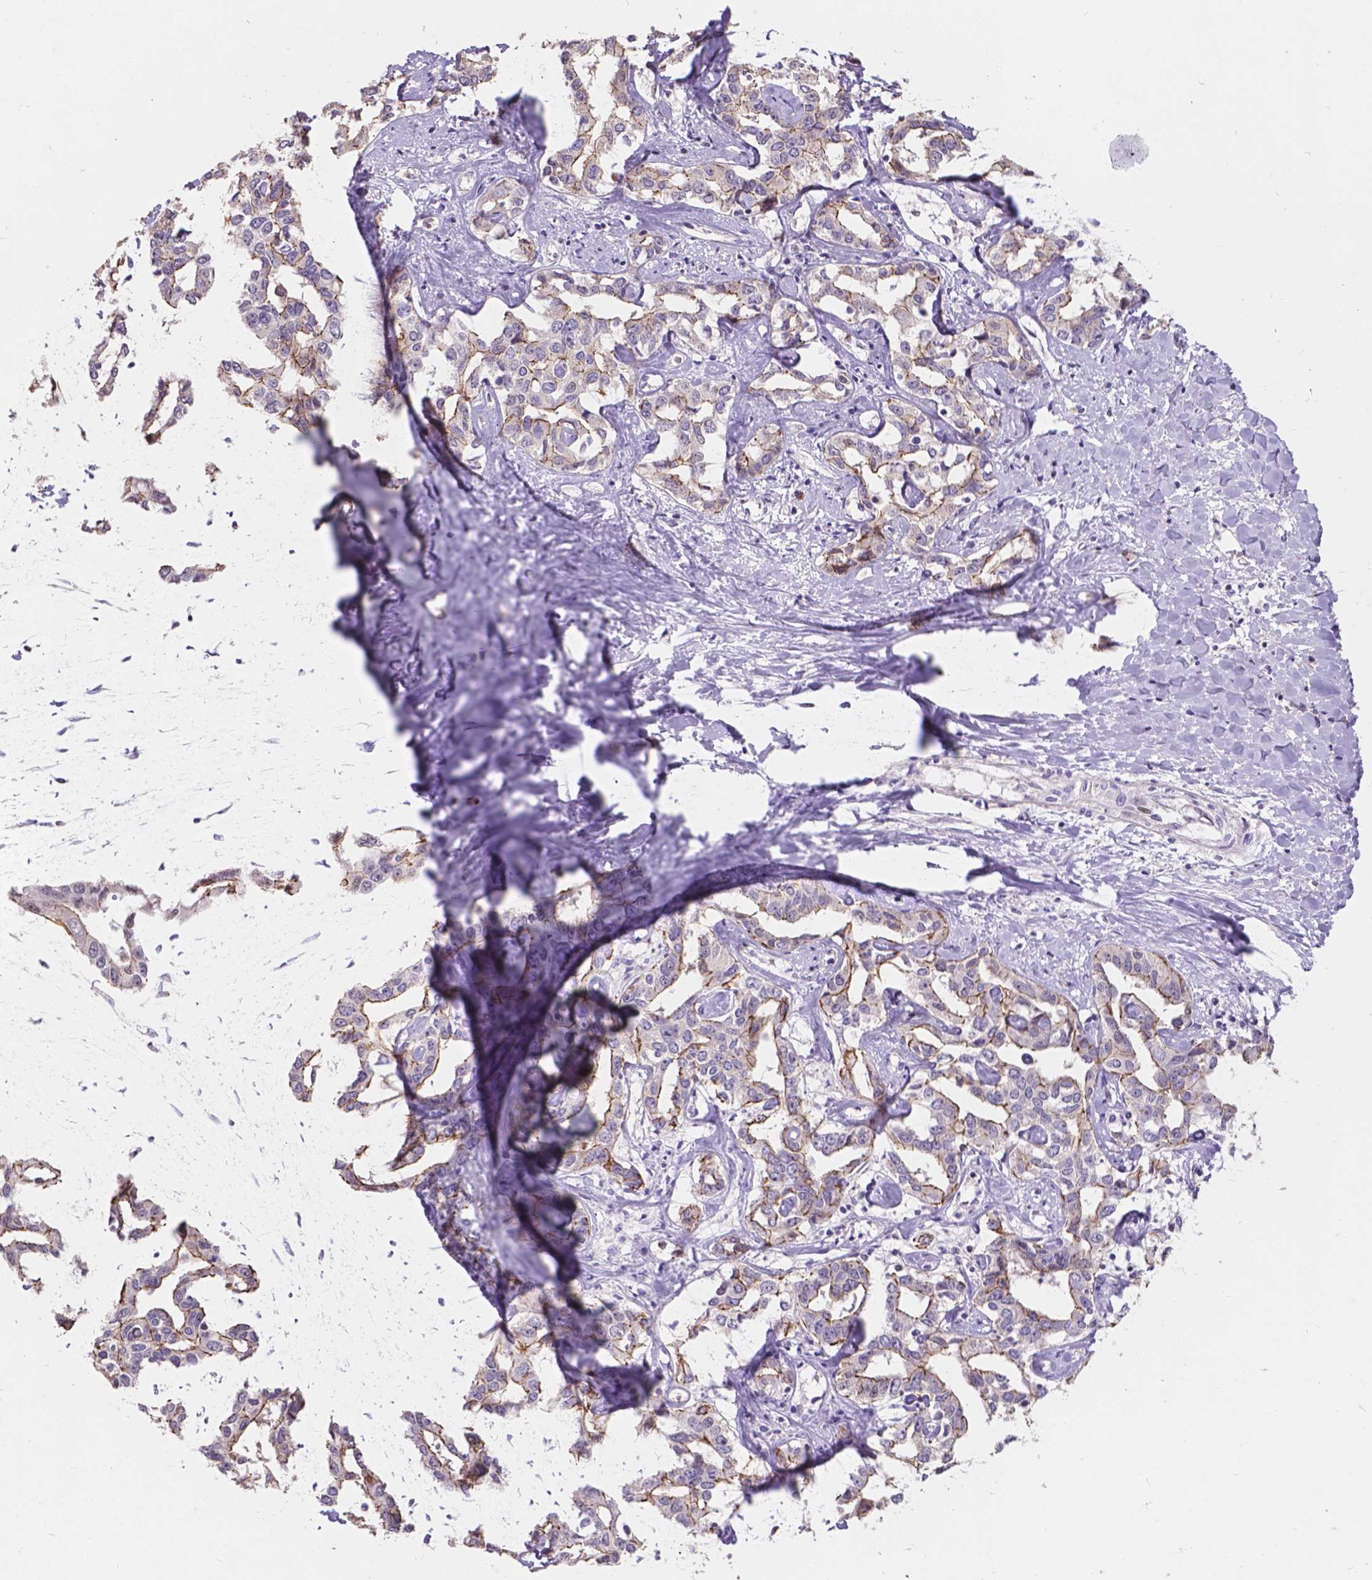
{"staining": {"intensity": "weak", "quantity": "<25%", "location": "cytoplasmic/membranous"}, "tissue": "liver cancer", "cell_type": "Tumor cells", "image_type": "cancer", "snomed": [{"axis": "morphology", "description": "Cholangiocarcinoma"}, {"axis": "topography", "description": "Liver"}], "caption": "Cholangiocarcinoma (liver) was stained to show a protein in brown. There is no significant expression in tumor cells. (Immunohistochemistry (ihc), brightfield microscopy, high magnification).", "gene": "MYH14", "patient": {"sex": "male", "age": 59}}